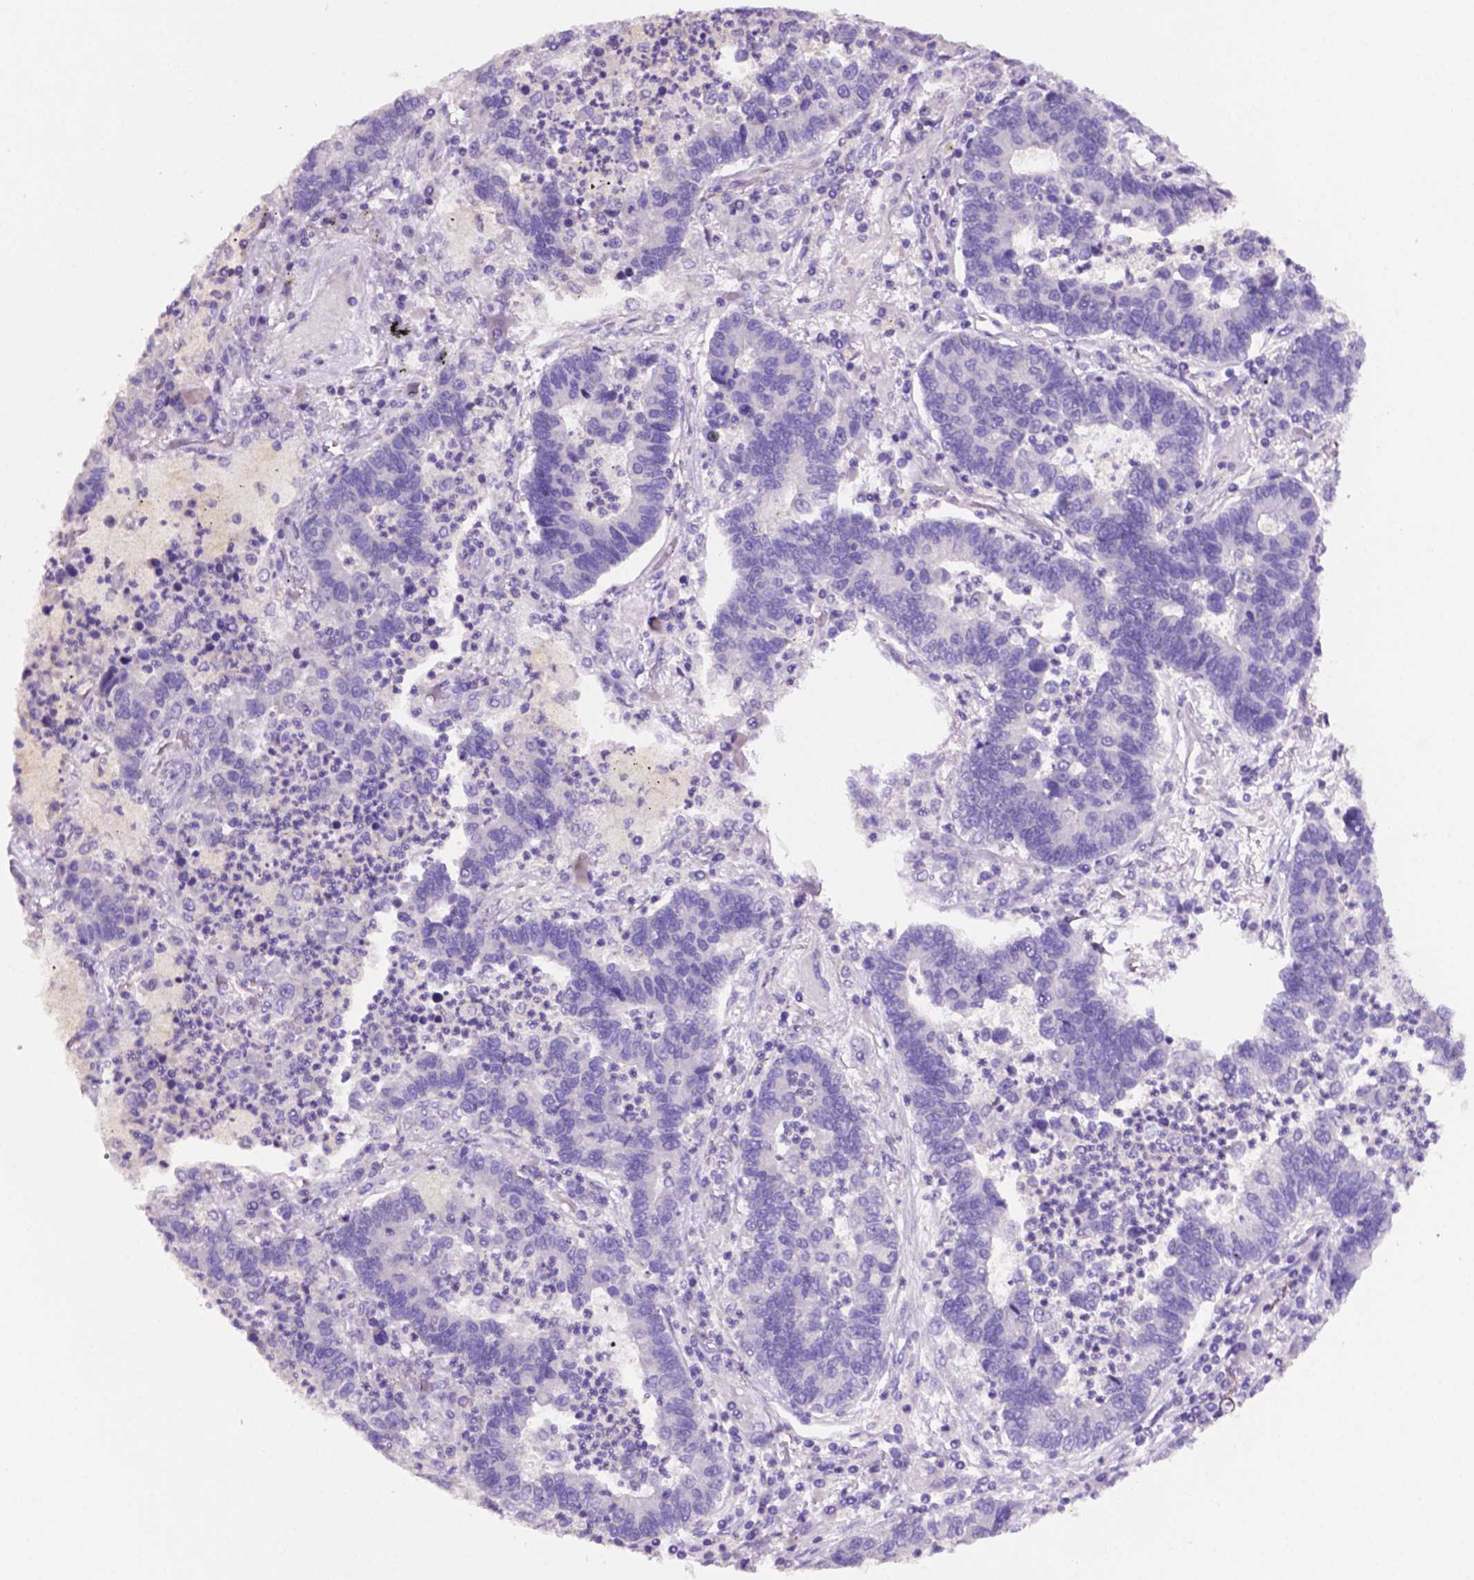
{"staining": {"intensity": "negative", "quantity": "none", "location": "none"}, "tissue": "lung cancer", "cell_type": "Tumor cells", "image_type": "cancer", "snomed": [{"axis": "morphology", "description": "Adenocarcinoma, NOS"}, {"axis": "topography", "description": "Lung"}], "caption": "Tumor cells are negative for brown protein staining in lung adenocarcinoma.", "gene": "PRPS2", "patient": {"sex": "female", "age": 57}}